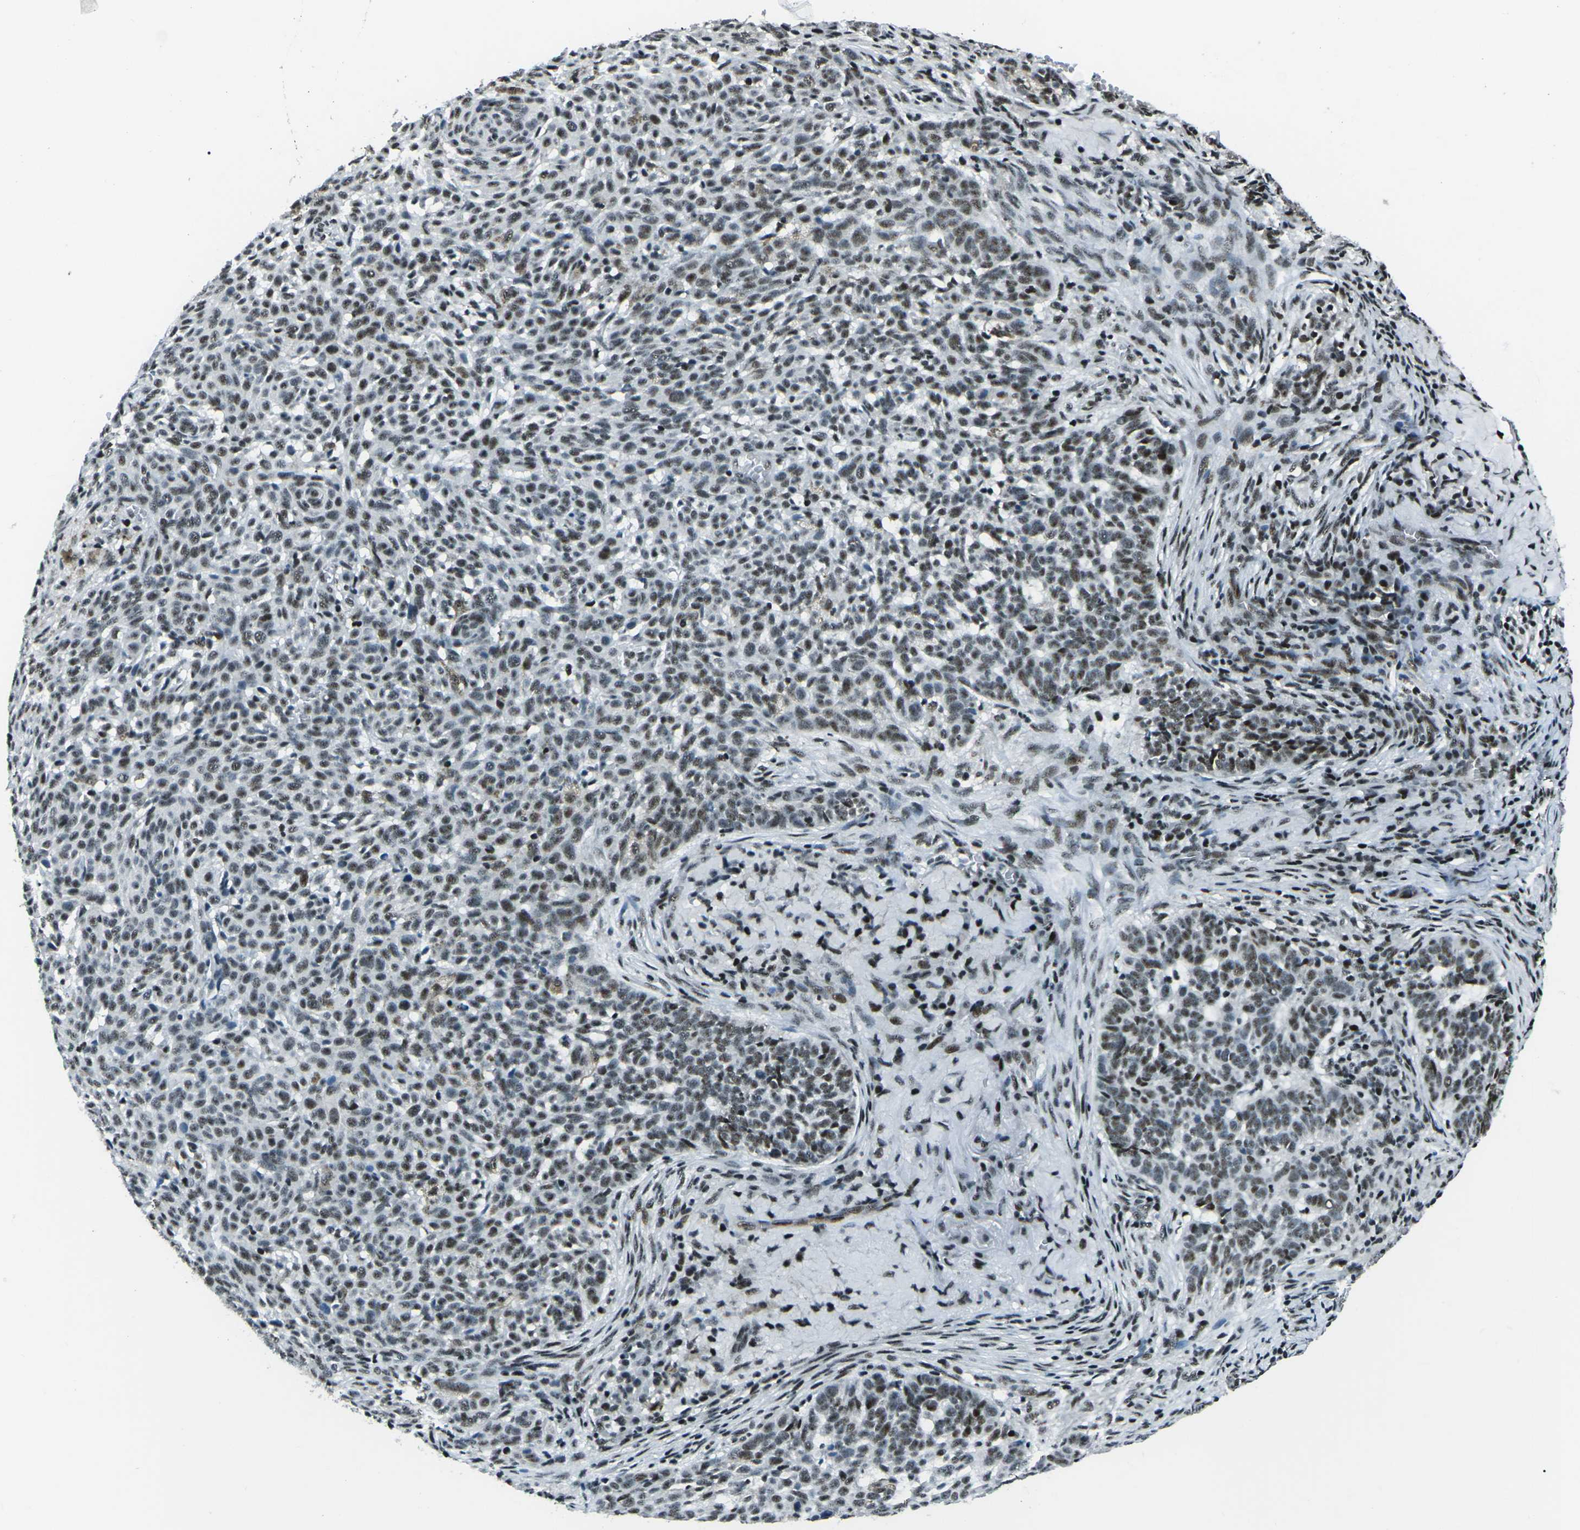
{"staining": {"intensity": "moderate", "quantity": "25%-75%", "location": "nuclear"}, "tissue": "skin cancer", "cell_type": "Tumor cells", "image_type": "cancer", "snomed": [{"axis": "morphology", "description": "Basal cell carcinoma"}, {"axis": "topography", "description": "Skin"}], "caption": "Immunohistochemical staining of human skin cancer (basal cell carcinoma) shows moderate nuclear protein expression in about 25%-75% of tumor cells.", "gene": "RBL2", "patient": {"sex": "male", "age": 85}}